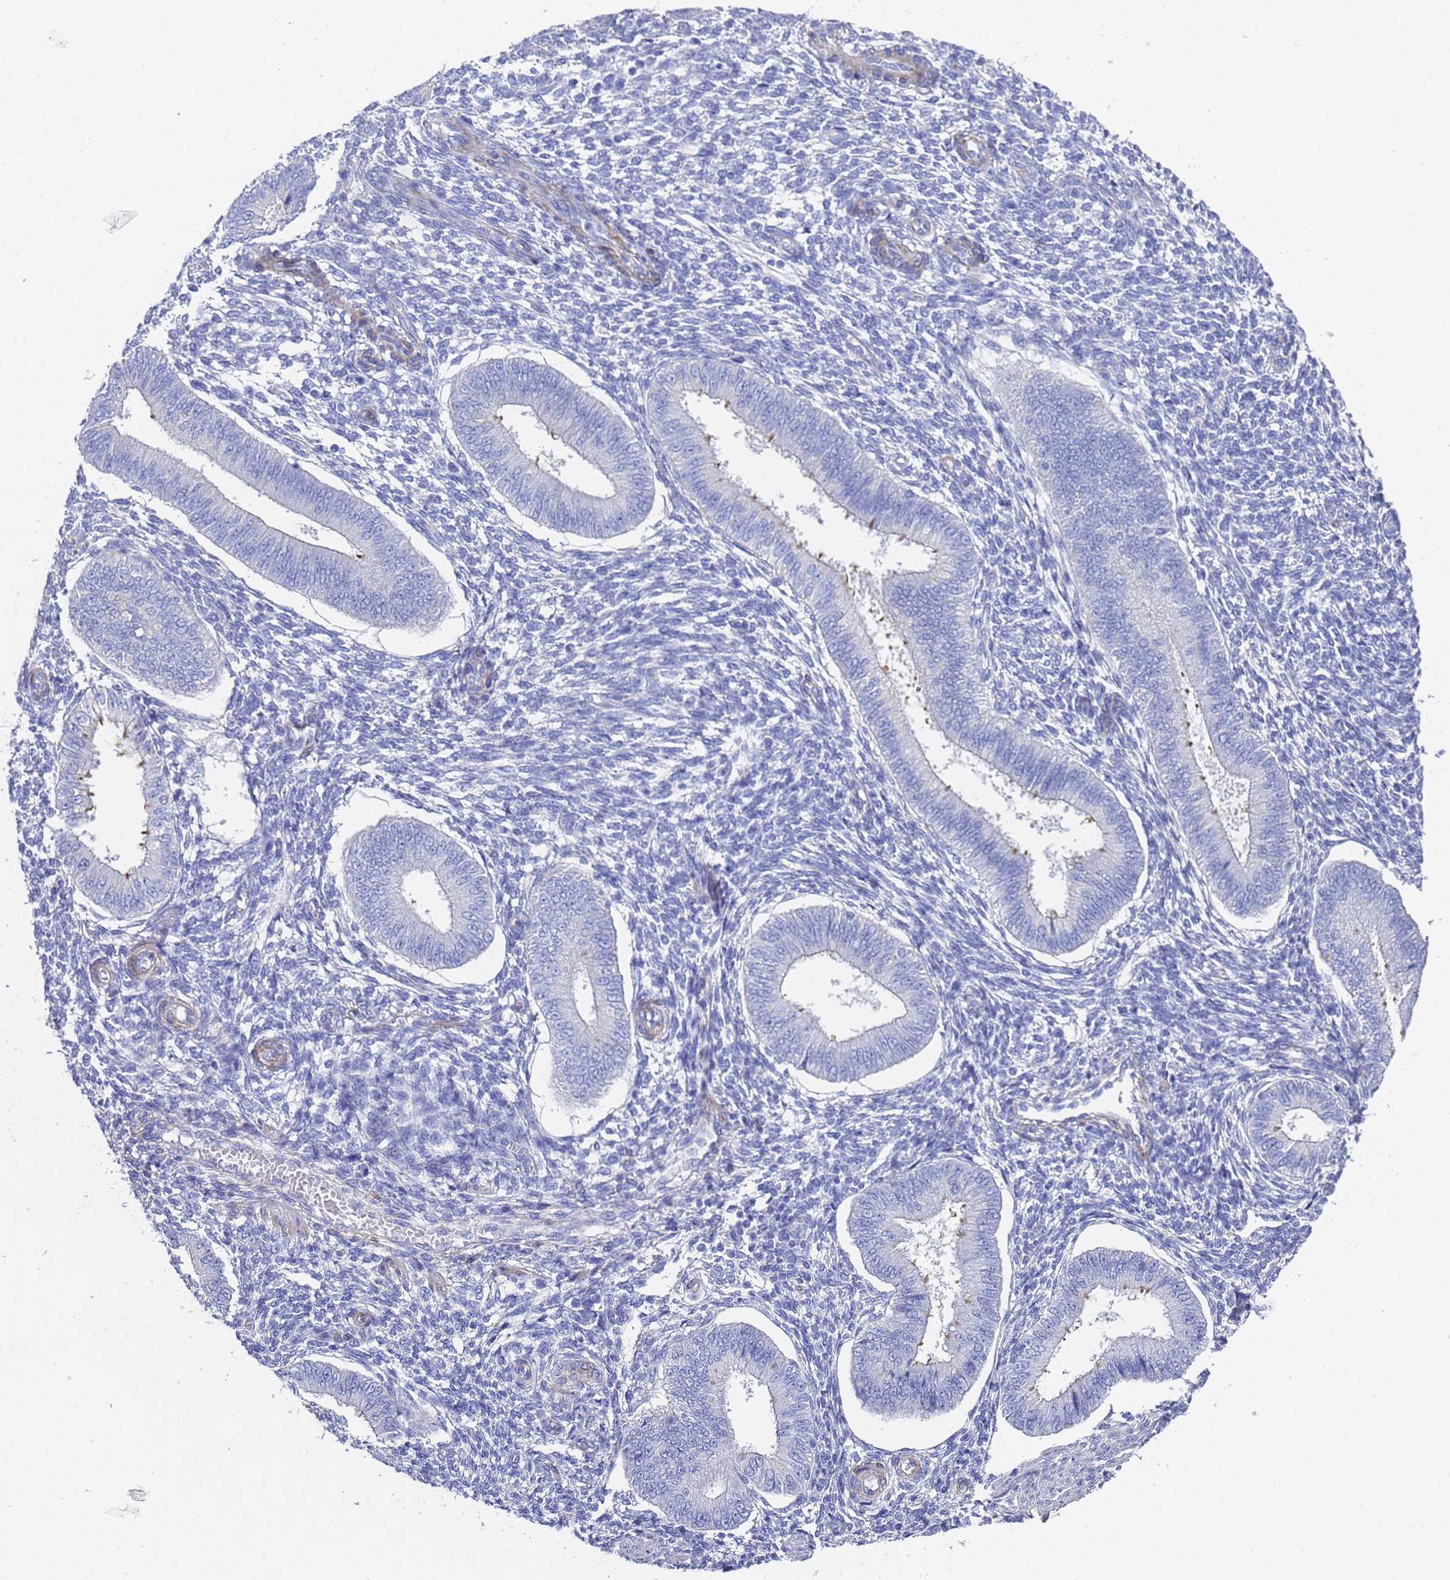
{"staining": {"intensity": "negative", "quantity": "none", "location": "none"}, "tissue": "endometrium", "cell_type": "Cells in endometrial stroma", "image_type": "normal", "snomed": [{"axis": "morphology", "description": "Normal tissue, NOS"}, {"axis": "topography", "description": "Uterus"}, {"axis": "topography", "description": "Endometrium"}], "caption": "Immunohistochemical staining of normal endometrium shows no significant staining in cells in endometrial stroma. Nuclei are stained in blue.", "gene": "ENSG00000198211", "patient": {"sex": "female", "age": 48}}